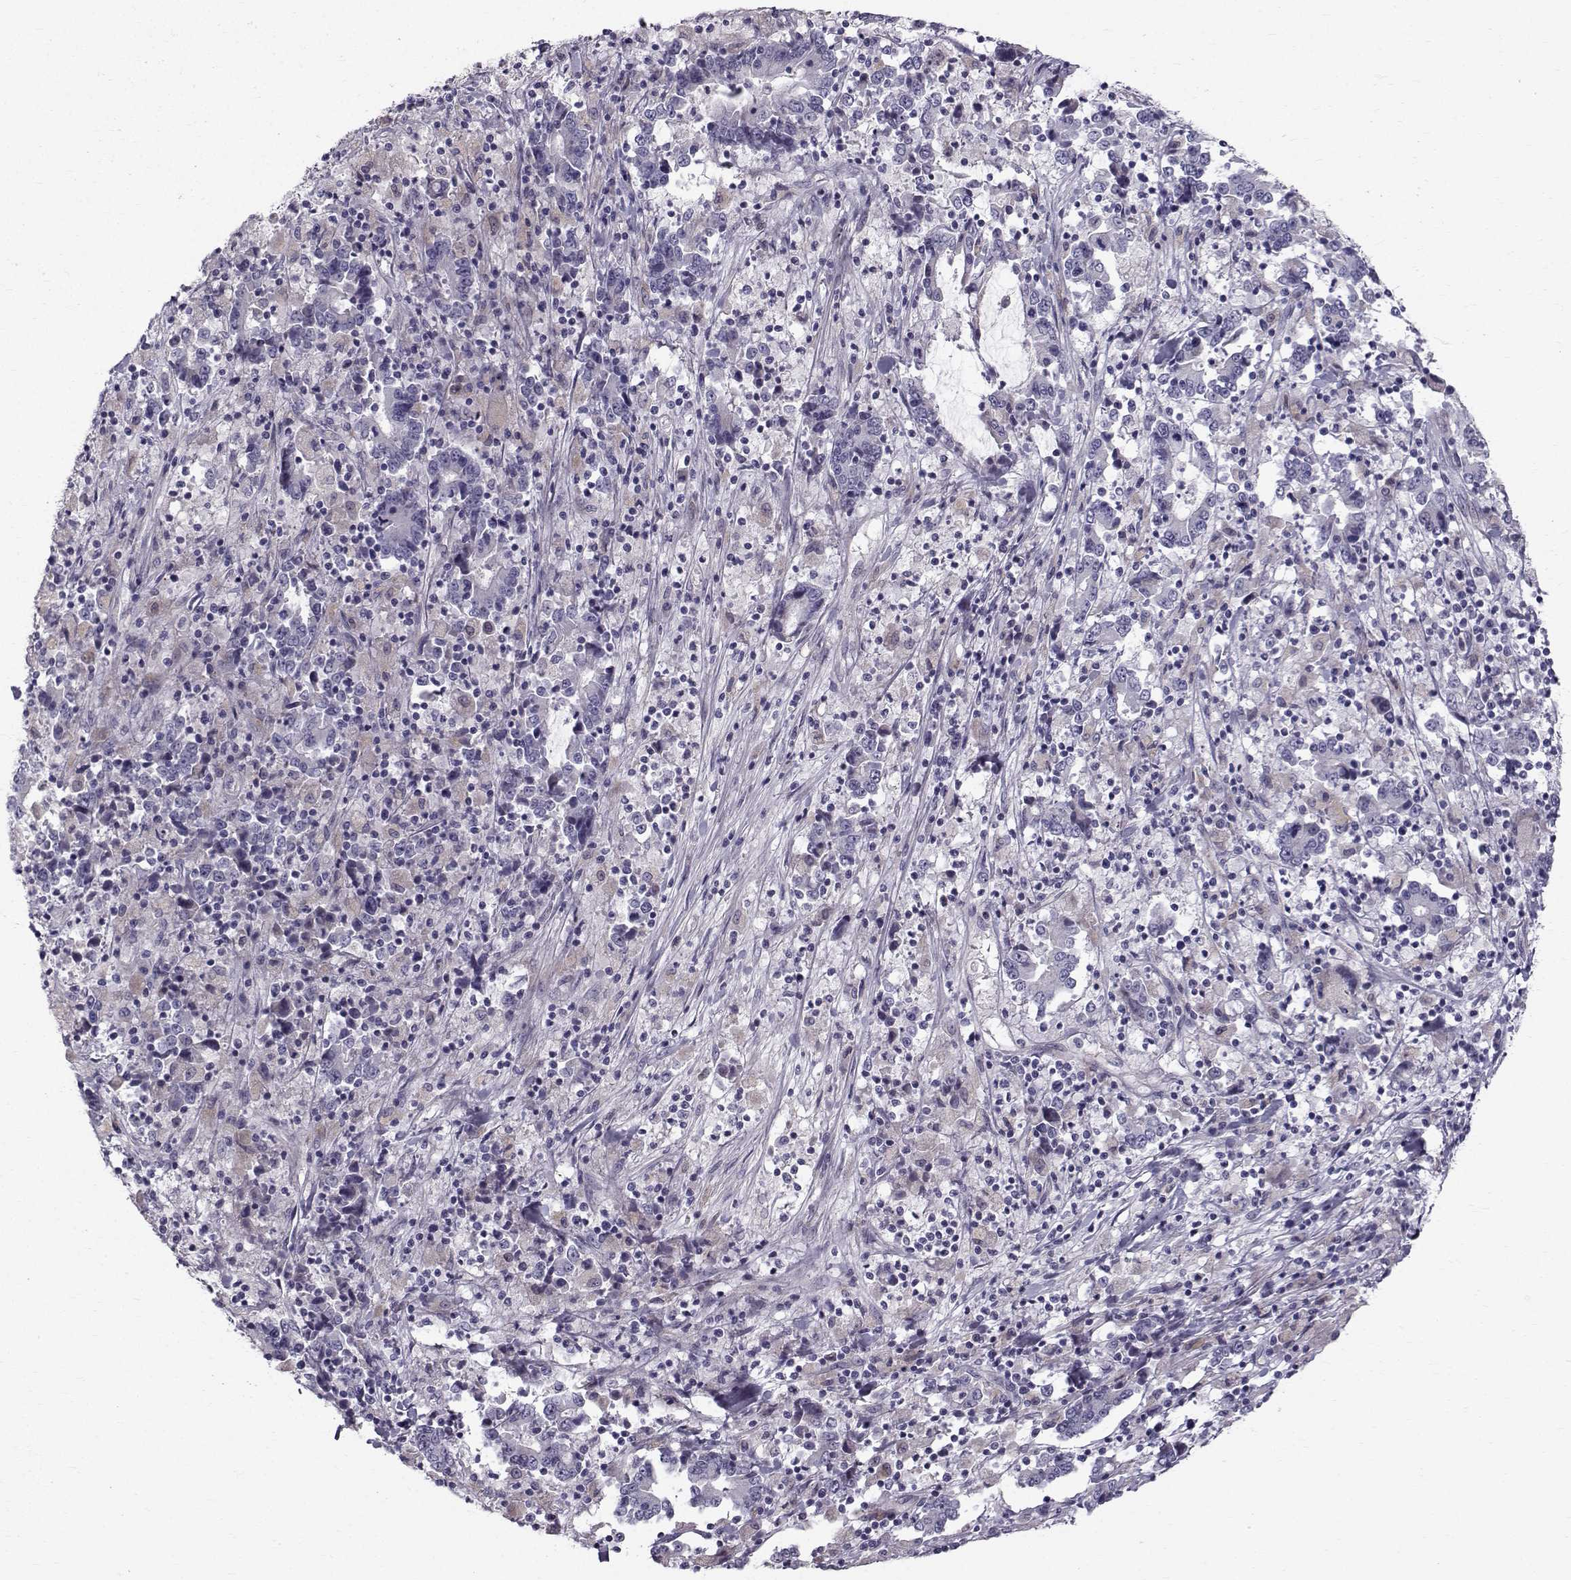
{"staining": {"intensity": "negative", "quantity": "none", "location": "none"}, "tissue": "stomach cancer", "cell_type": "Tumor cells", "image_type": "cancer", "snomed": [{"axis": "morphology", "description": "Adenocarcinoma, NOS"}, {"axis": "topography", "description": "Stomach, upper"}], "caption": "This is an immunohistochemistry (IHC) micrograph of stomach cancer (adenocarcinoma). There is no positivity in tumor cells.", "gene": "CALCR", "patient": {"sex": "male", "age": 68}}